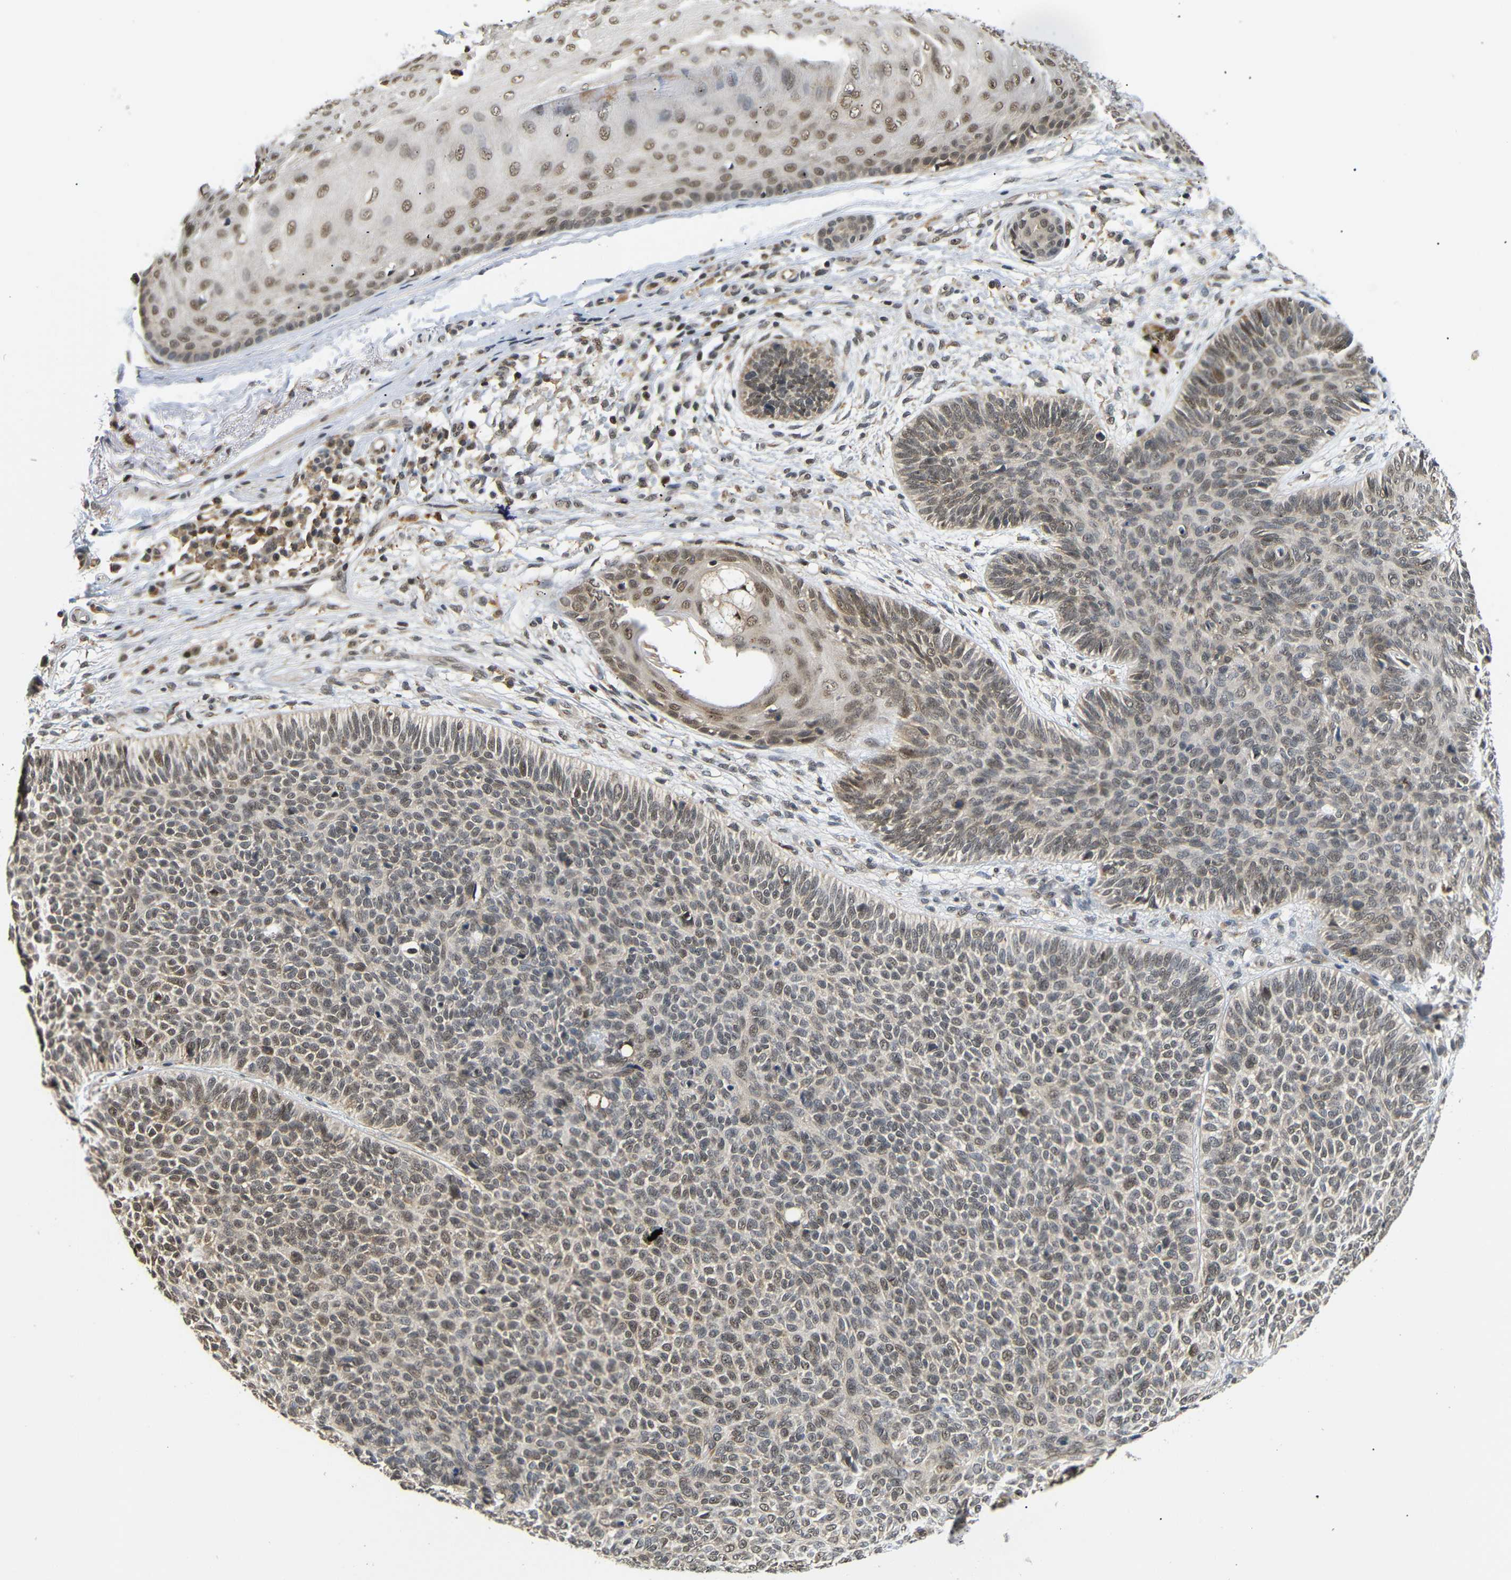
{"staining": {"intensity": "moderate", "quantity": ">75%", "location": "cytoplasmic/membranous,nuclear"}, "tissue": "skin cancer", "cell_type": "Tumor cells", "image_type": "cancer", "snomed": [{"axis": "morphology", "description": "Normal tissue, NOS"}, {"axis": "morphology", "description": "Basal cell carcinoma"}, {"axis": "topography", "description": "Skin"}], "caption": "Immunohistochemistry of human basal cell carcinoma (skin) reveals medium levels of moderate cytoplasmic/membranous and nuclear positivity in approximately >75% of tumor cells.", "gene": "GJA5", "patient": {"sex": "male", "age": 52}}